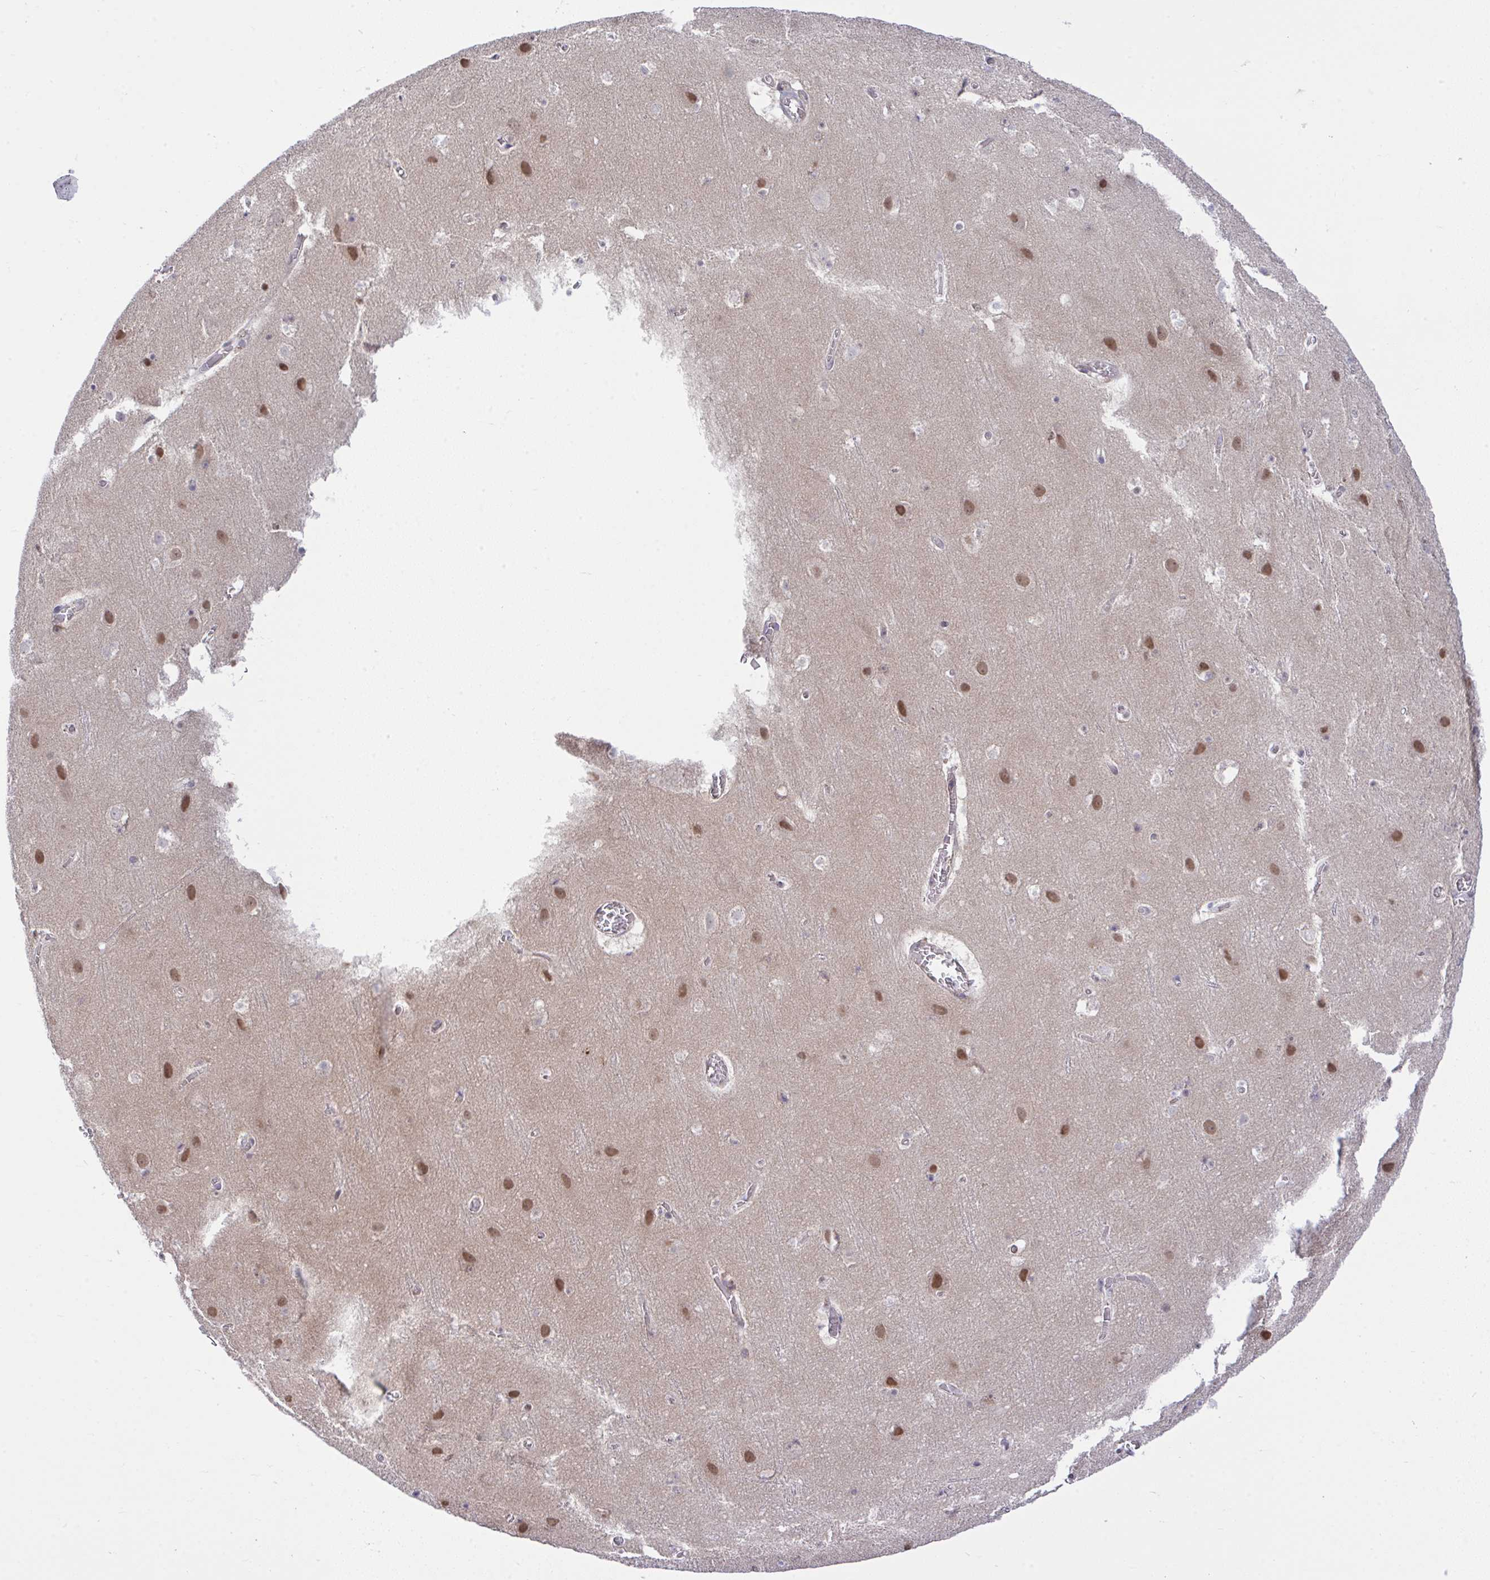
{"staining": {"intensity": "negative", "quantity": "none", "location": "none"}, "tissue": "cerebral cortex", "cell_type": "Endothelial cells", "image_type": "normal", "snomed": [{"axis": "morphology", "description": "Normal tissue, NOS"}, {"axis": "topography", "description": "Cerebral cortex"}], "caption": "Immunohistochemistry (IHC) photomicrograph of benign cerebral cortex stained for a protein (brown), which exhibits no positivity in endothelial cells. (DAB (3,3'-diaminobenzidine) immunohistochemistry visualized using brightfield microscopy, high magnification).", "gene": "C9orf64", "patient": {"sex": "female", "age": 42}}